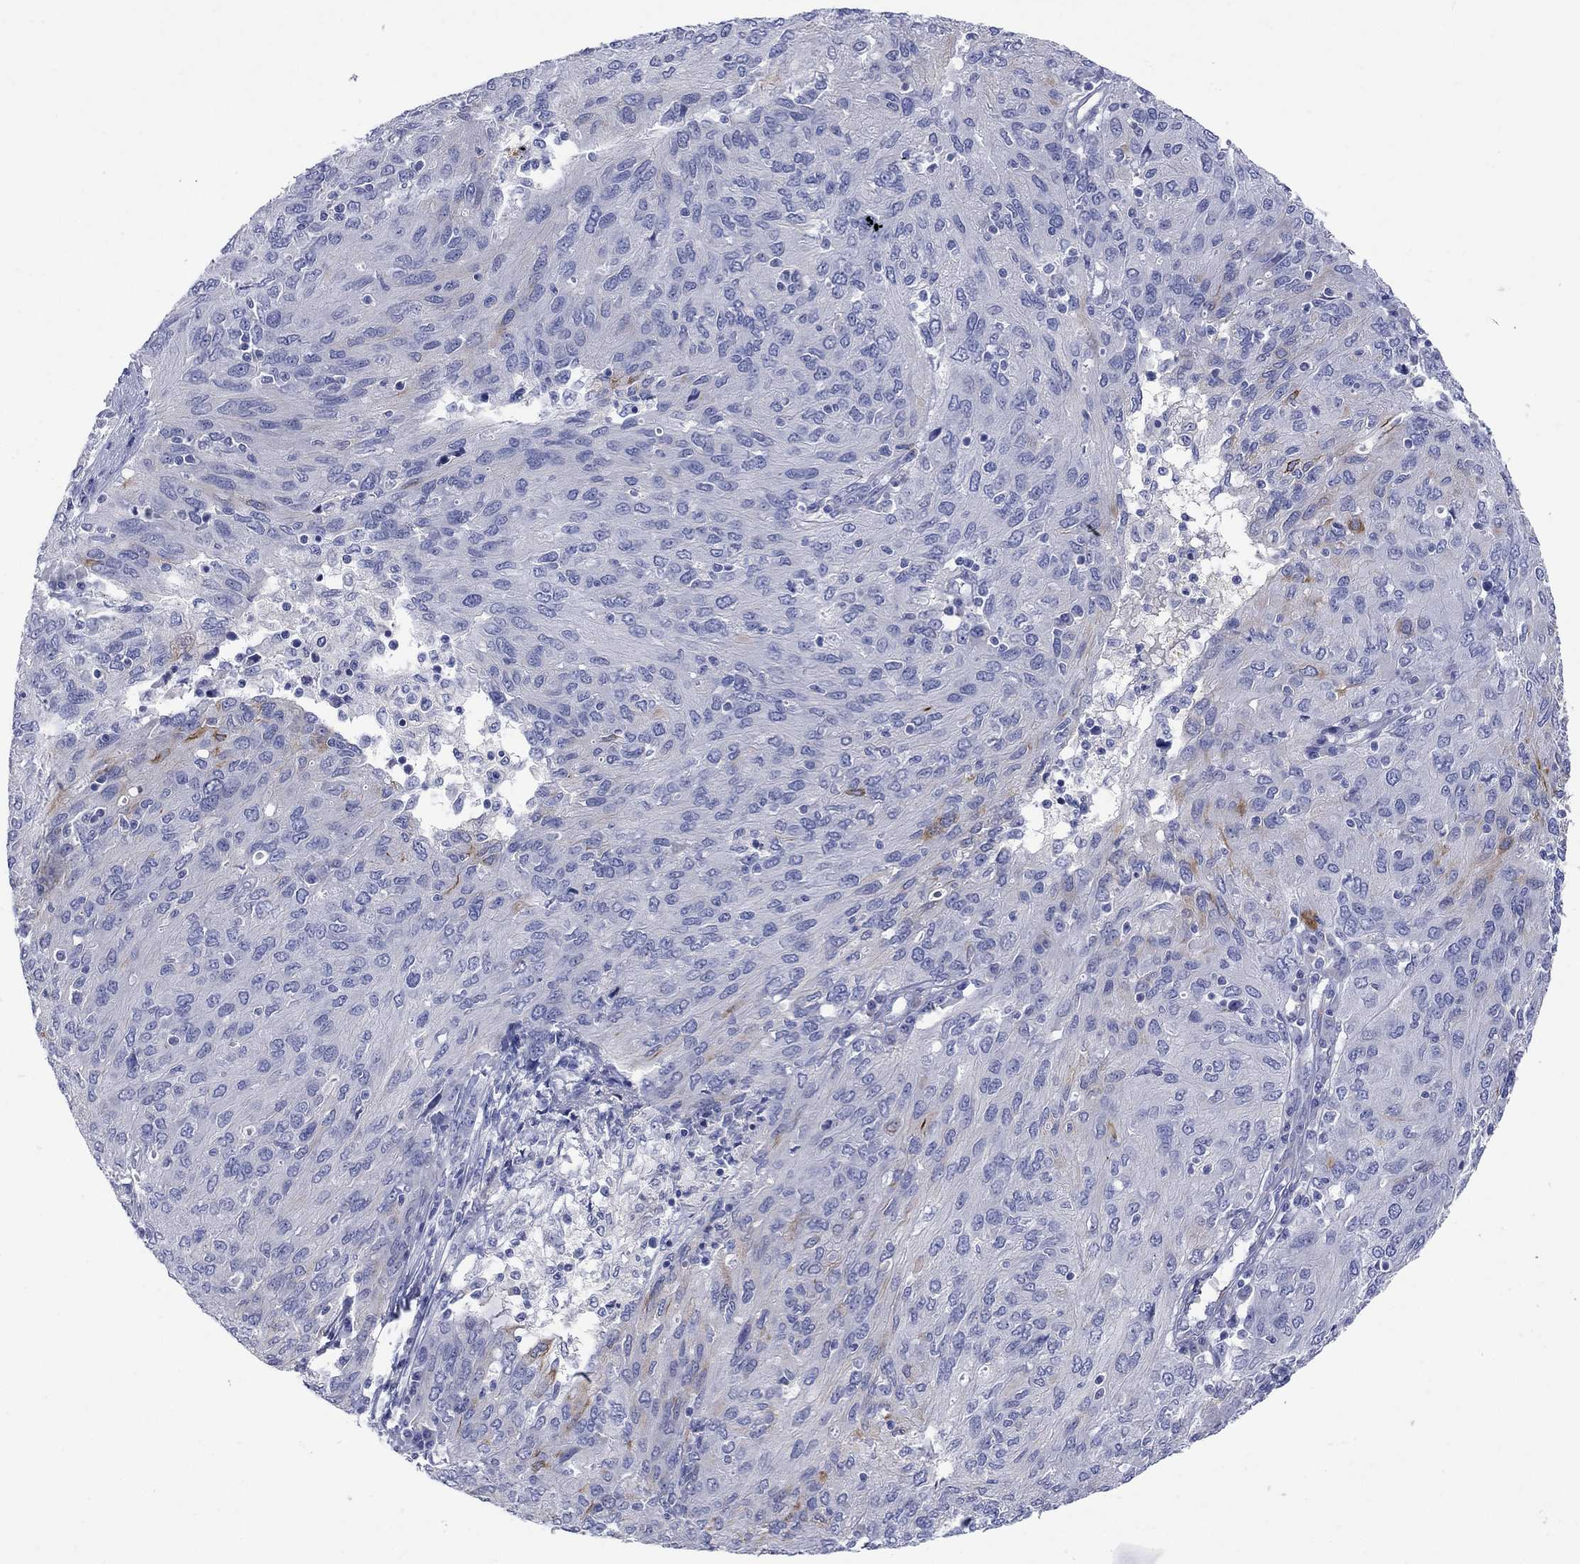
{"staining": {"intensity": "negative", "quantity": "none", "location": "none"}, "tissue": "ovarian cancer", "cell_type": "Tumor cells", "image_type": "cancer", "snomed": [{"axis": "morphology", "description": "Carcinoma, endometroid"}, {"axis": "topography", "description": "Ovary"}], "caption": "A micrograph of ovarian cancer stained for a protein demonstrates no brown staining in tumor cells. Nuclei are stained in blue.", "gene": "PTPRZ1", "patient": {"sex": "female", "age": 50}}